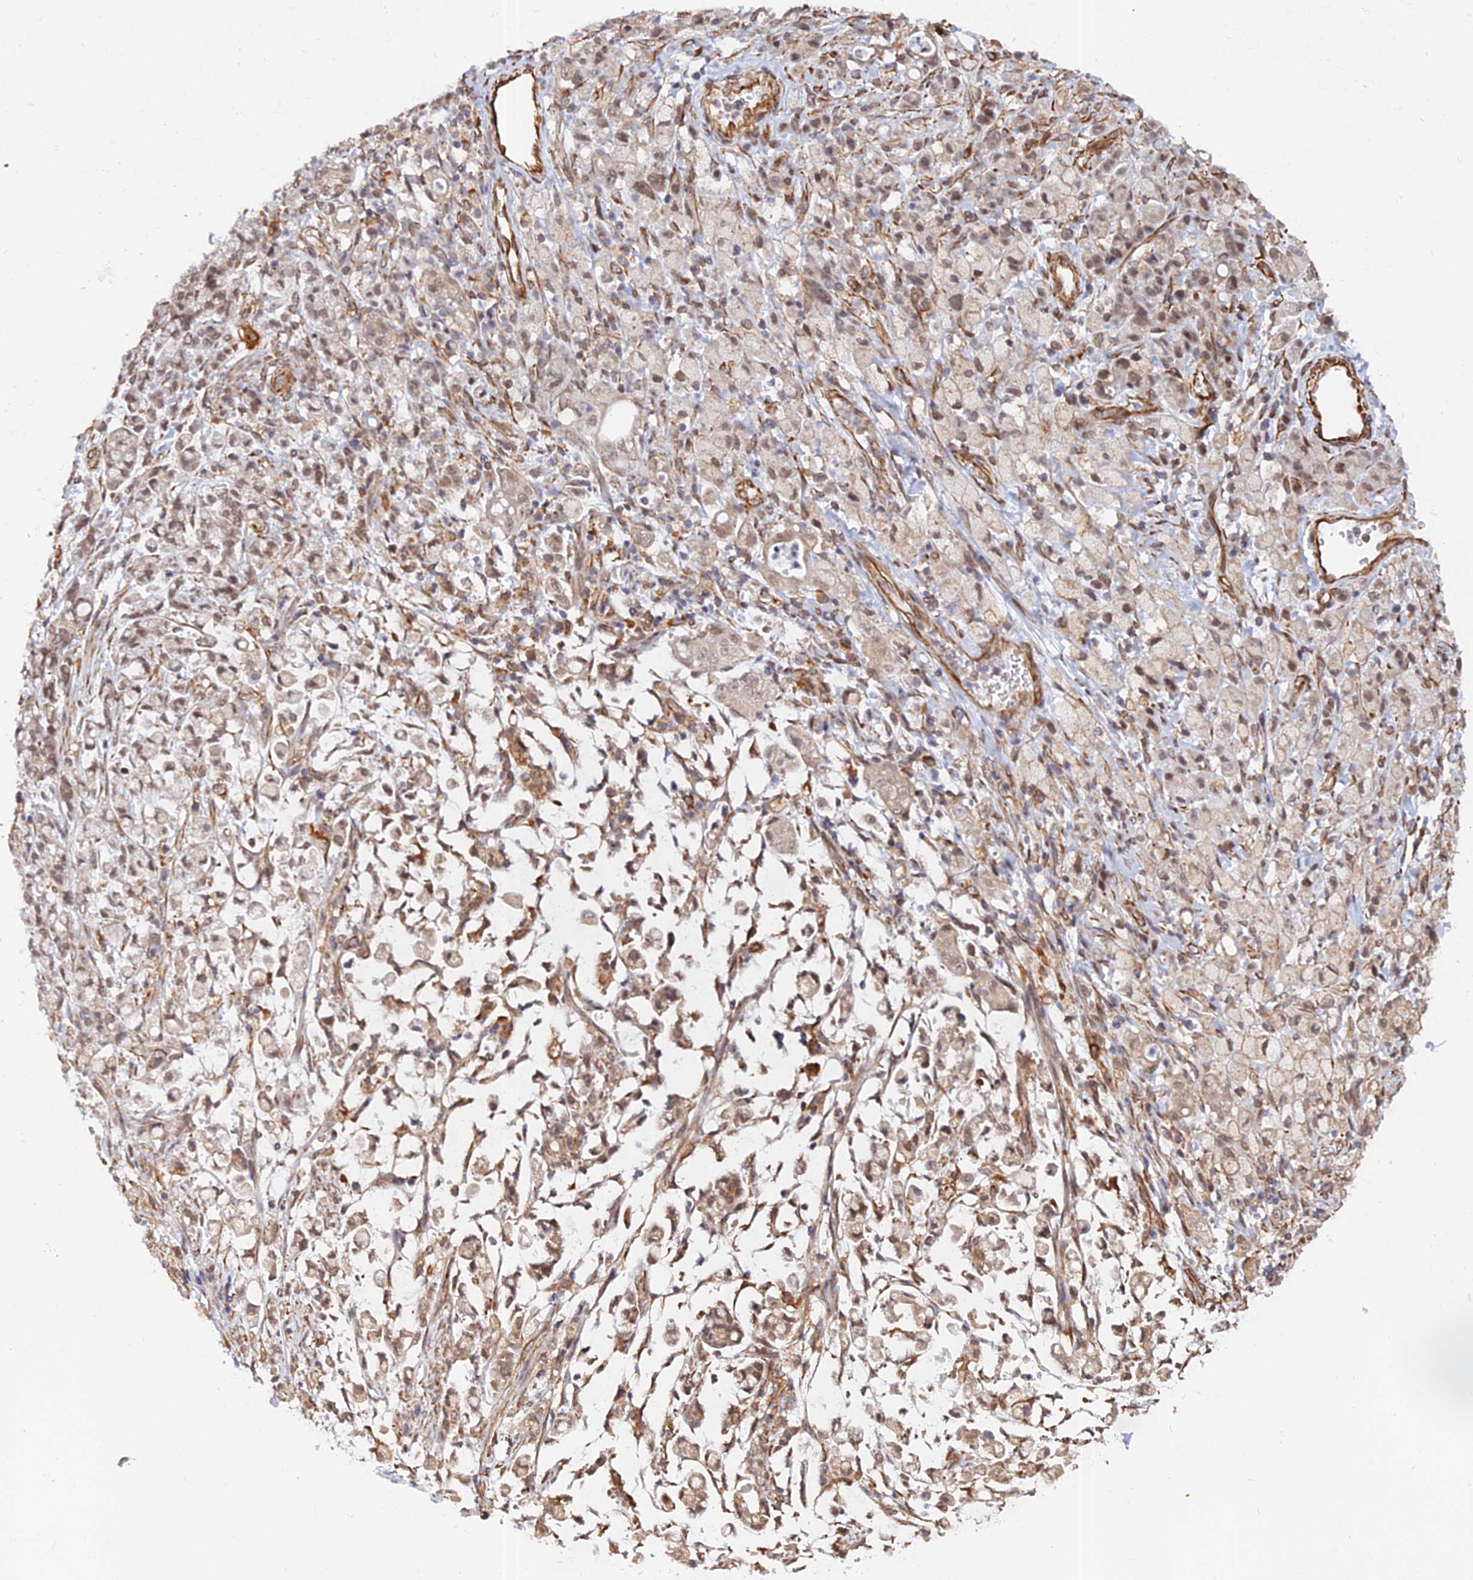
{"staining": {"intensity": "weak", "quantity": ">75%", "location": "cytoplasmic/membranous,nuclear"}, "tissue": "stomach cancer", "cell_type": "Tumor cells", "image_type": "cancer", "snomed": [{"axis": "morphology", "description": "Adenocarcinoma, NOS"}, {"axis": "topography", "description": "Stomach"}], "caption": "This histopathology image exhibits immunohistochemistry staining of human stomach adenocarcinoma, with low weak cytoplasmic/membranous and nuclear expression in approximately >75% of tumor cells.", "gene": "PAGR1", "patient": {"sex": "female", "age": 60}}